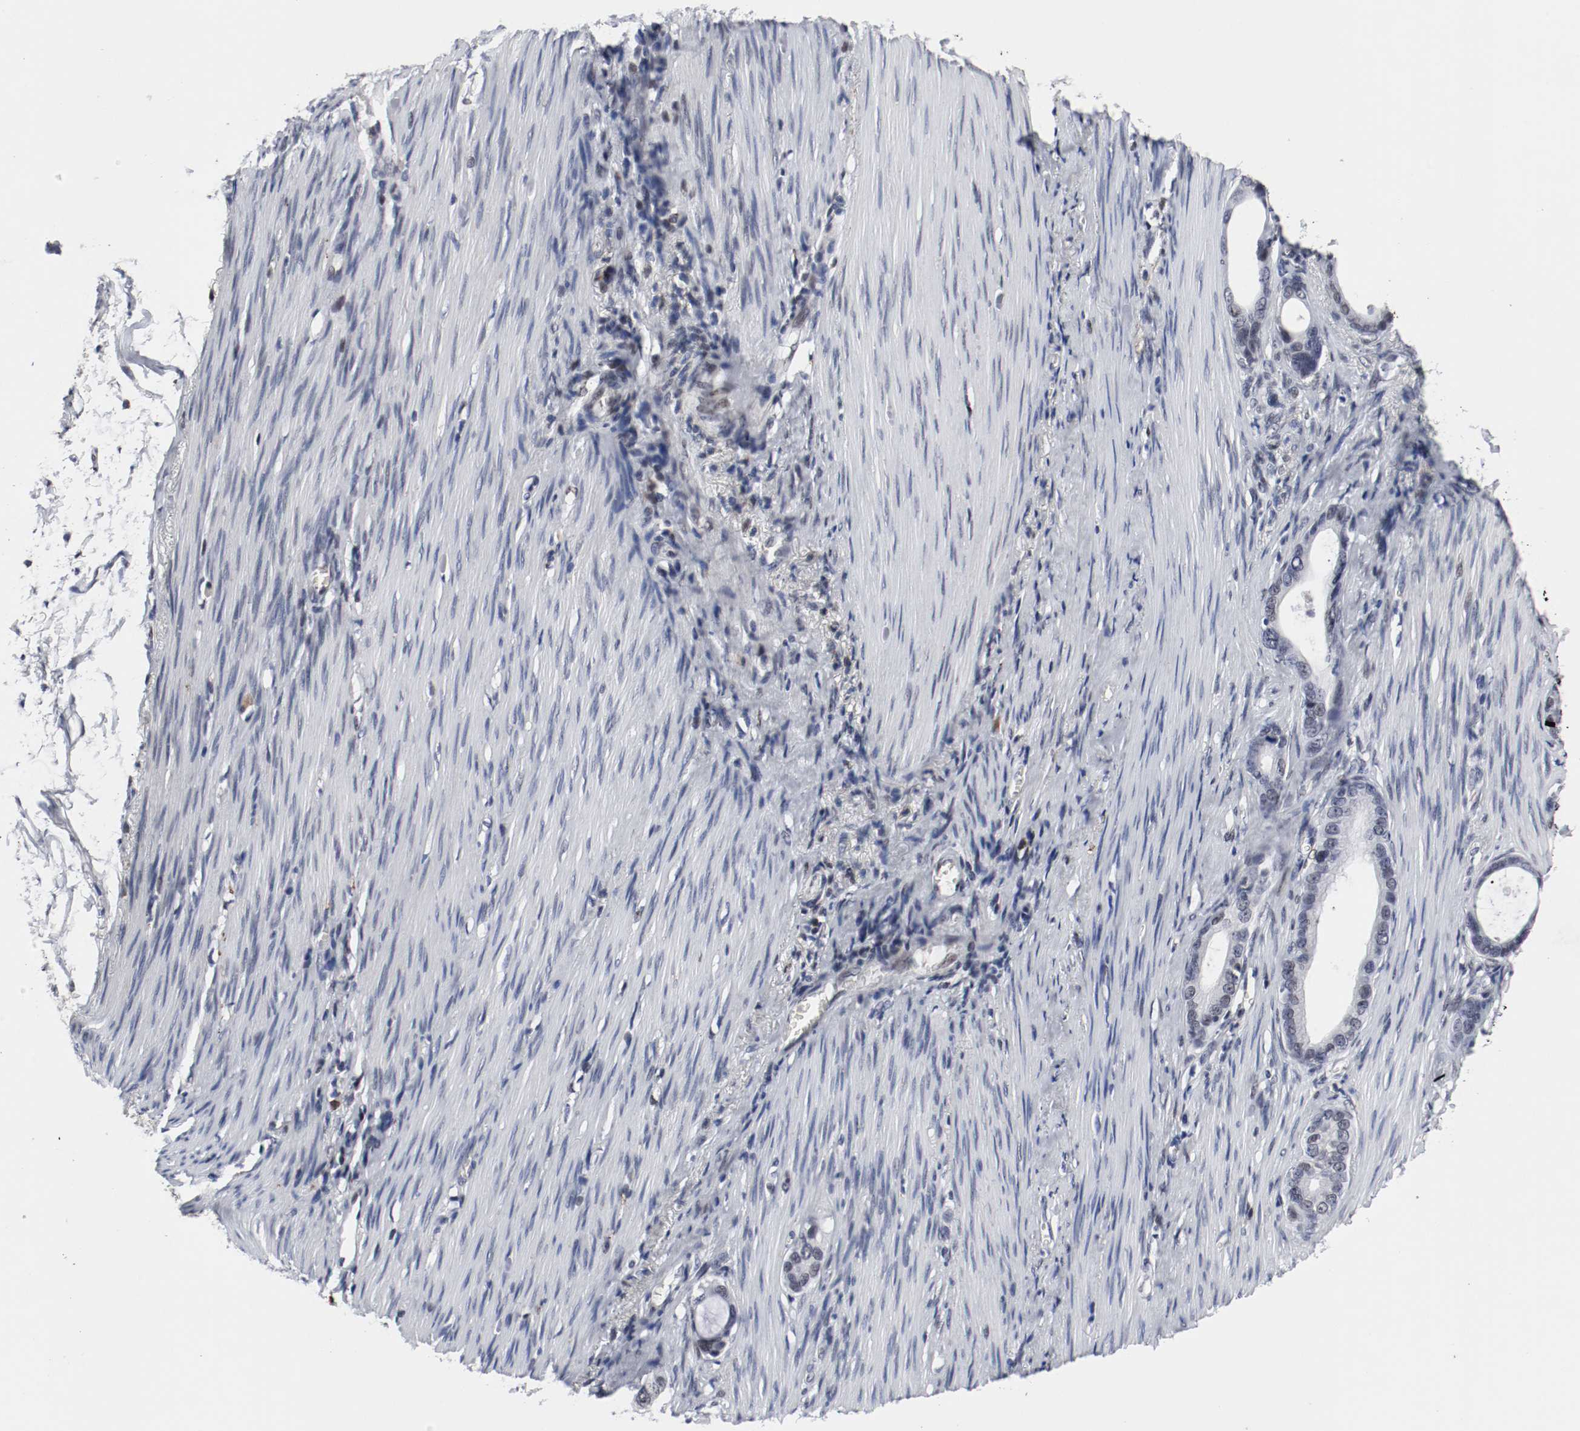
{"staining": {"intensity": "negative", "quantity": "none", "location": "none"}, "tissue": "stomach cancer", "cell_type": "Tumor cells", "image_type": "cancer", "snomed": [{"axis": "morphology", "description": "Adenocarcinoma, NOS"}, {"axis": "topography", "description": "Stomach"}], "caption": "Immunohistochemistry micrograph of stomach adenocarcinoma stained for a protein (brown), which displays no expression in tumor cells.", "gene": "JUND", "patient": {"sex": "female", "age": 75}}